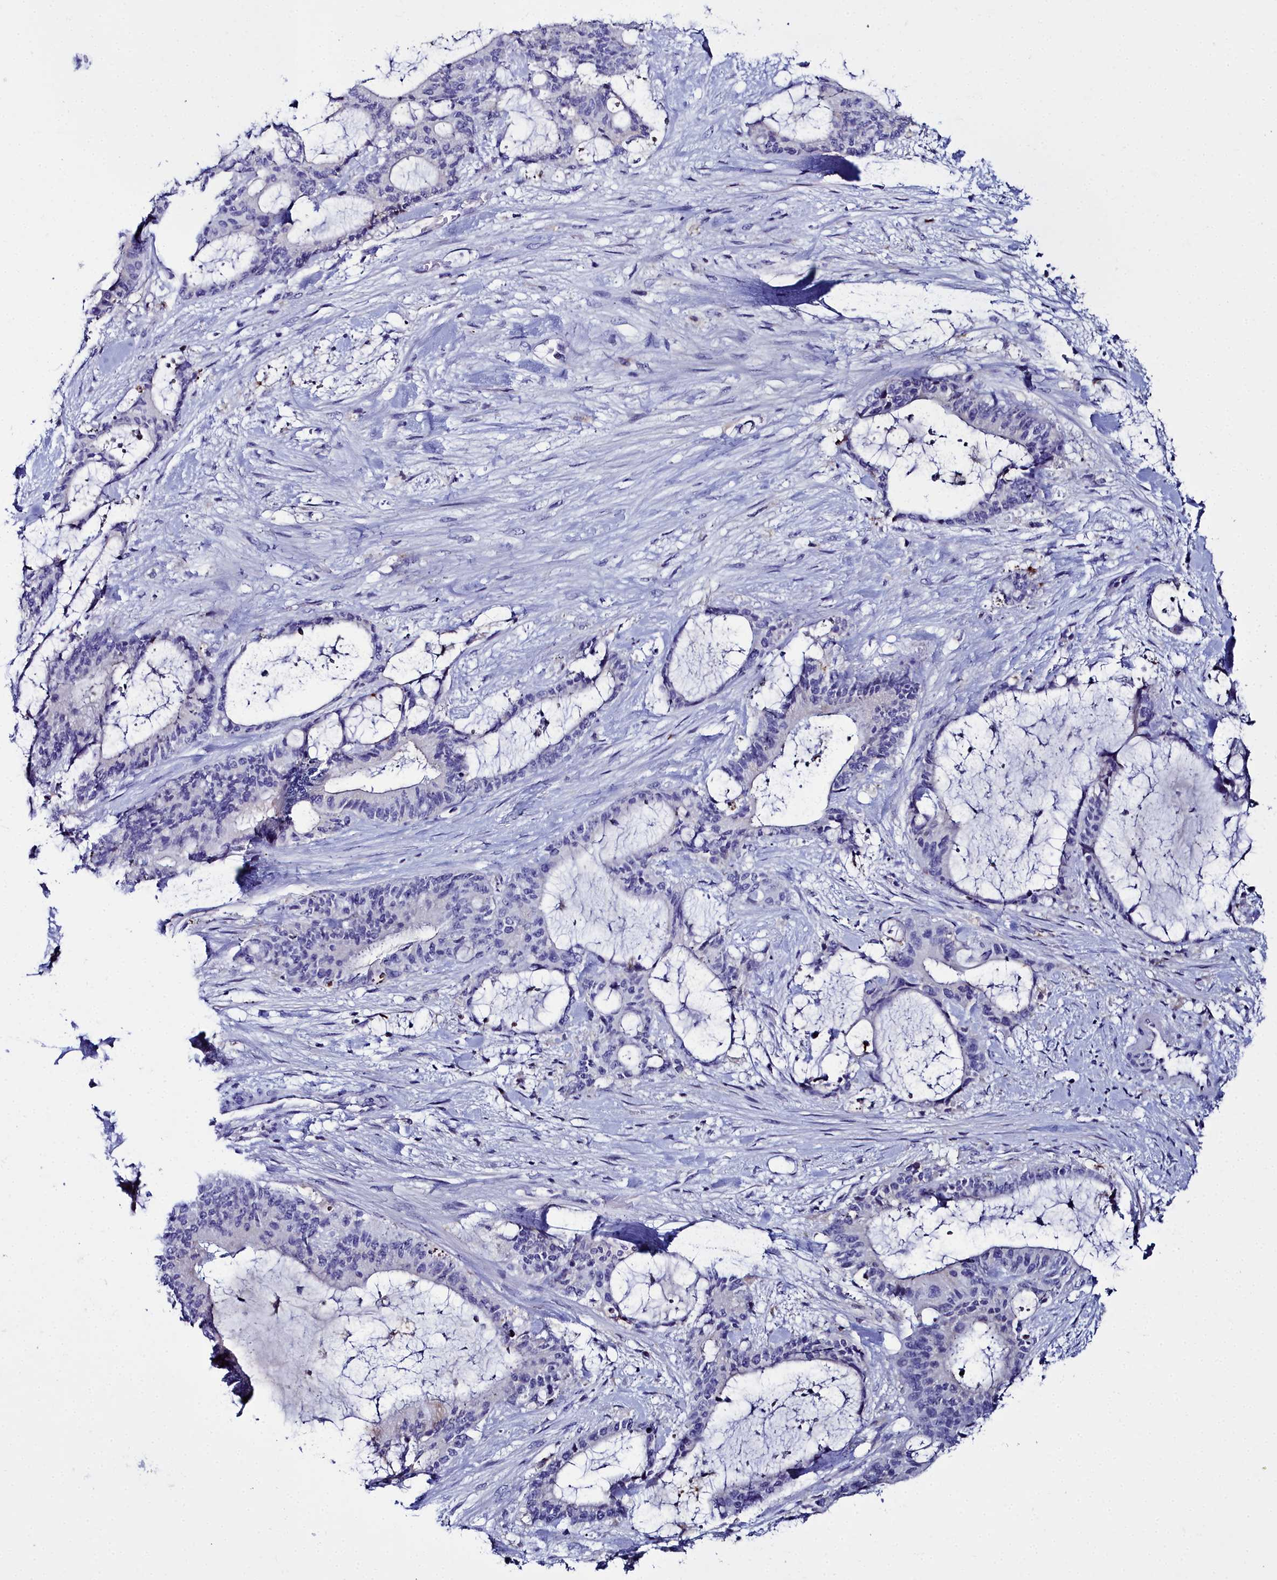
{"staining": {"intensity": "negative", "quantity": "none", "location": "none"}, "tissue": "liver cancer", "cell_type": "Tumor cells", "image_type": "cancer", "snomed": [{"axis": "morphology", "description": "Normal tissue, NOS"}, {"axis": "morphology", "description": "Cholangiocarcinoma"}, {"axis": "topography", "description": "Liver"}, {"axis": "topography", "description": "Peripheral nerve tissue"}], "caption": "Immunohistochemistry of liver cancer (cholangiocarcinoma) shows no positivity in tumor cells.", "gene": "ELAPOR2", "patient": {"sex": "female", "age": 73}}